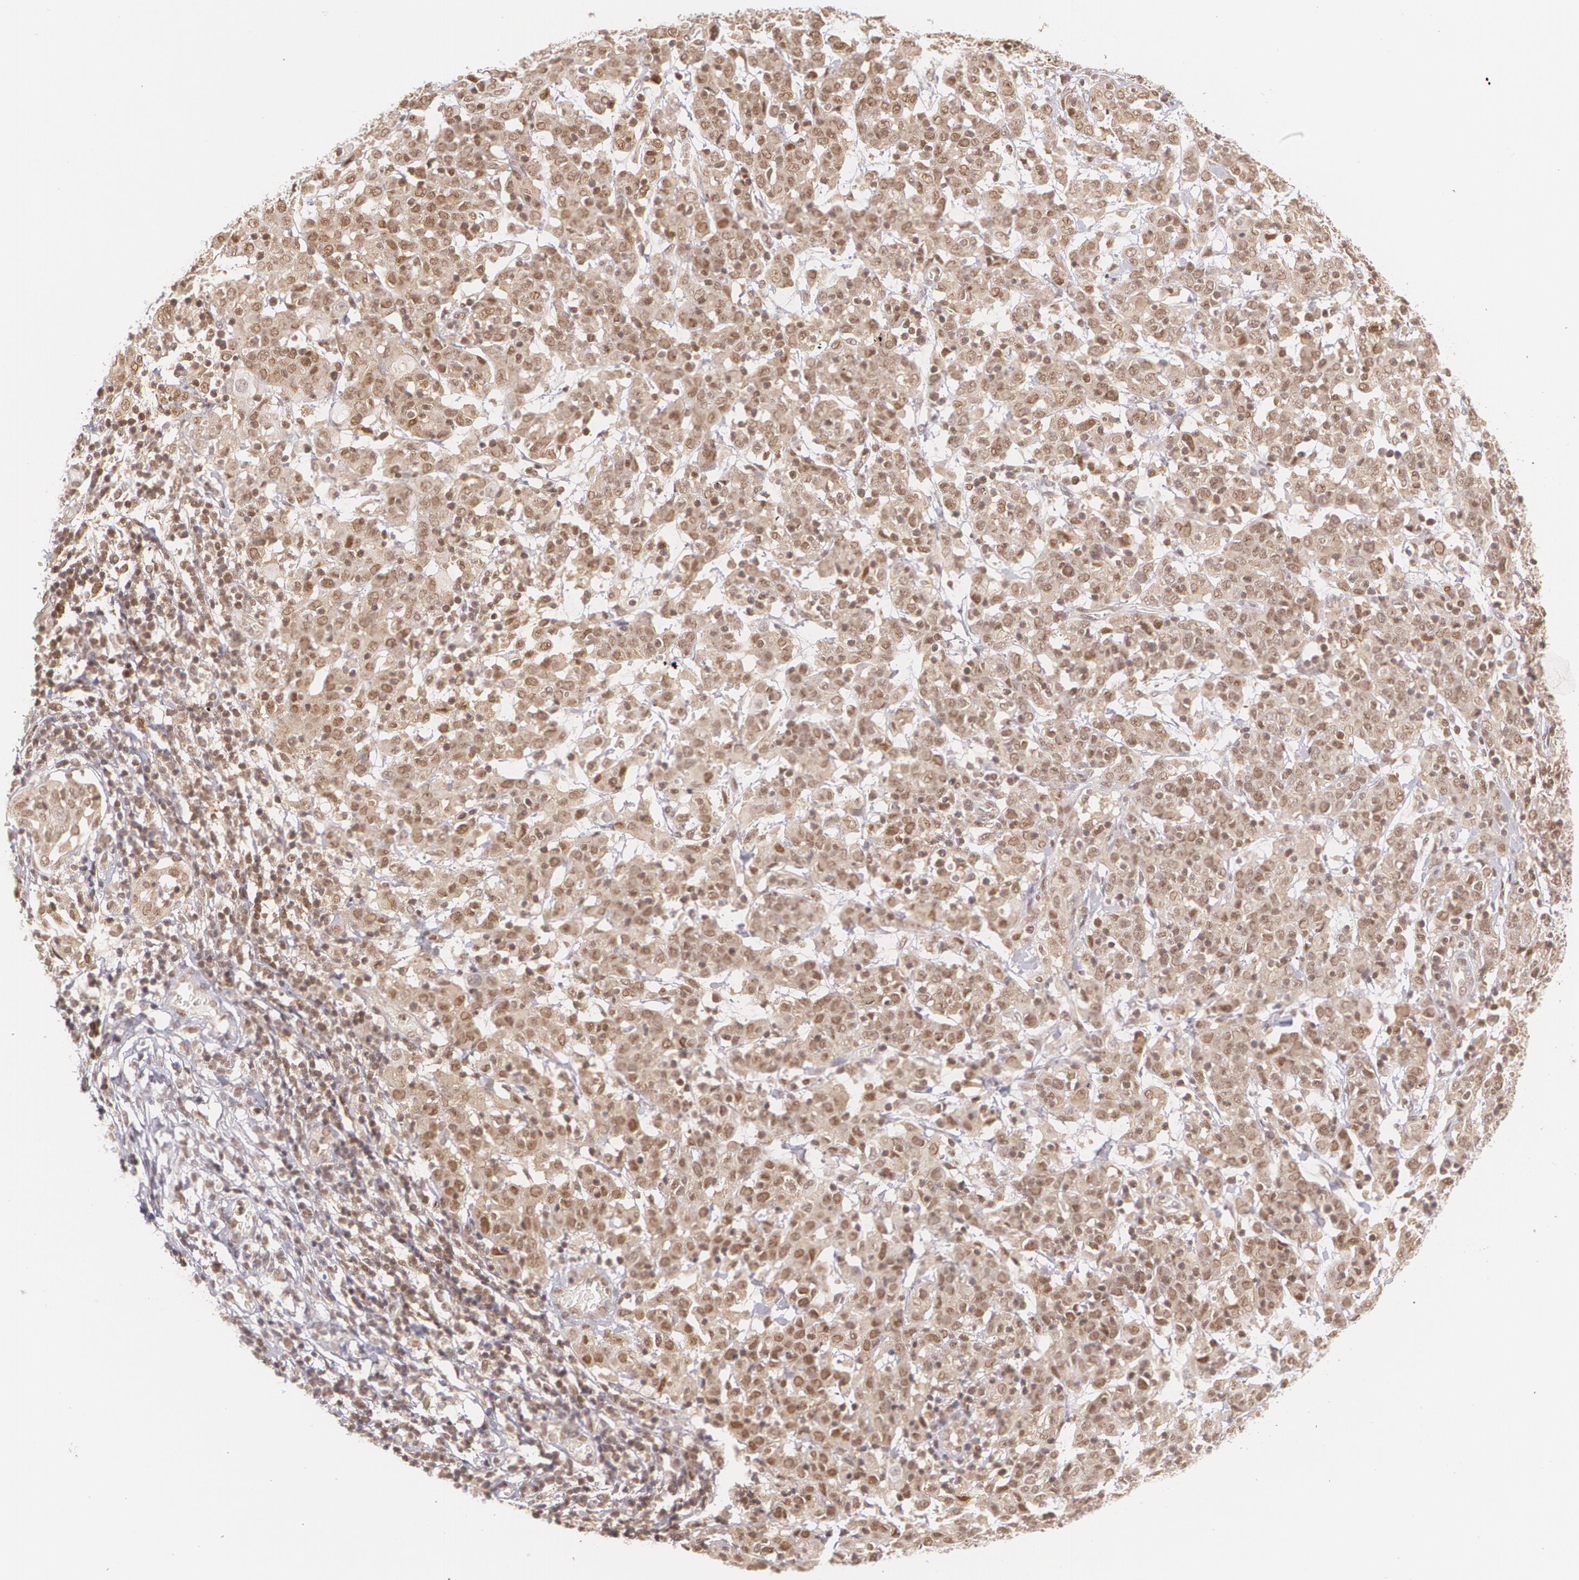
{"staining": {"intensity": "moderate", "quantity": ">75%", "location": "cytoplasmic/membranous,nuclear"}, "tissue": "cervical cancer", "cell_type": "Tumor cells", "image_type": "cancer", "snomed": [{"axis": "morphology", "description": "Normal tissue, NOS"}, {"axis": "morphology", "description": "Squamous cell carcinoma, NOS"}, {"axis": "topography", "description": "Cervix"}], "caption": "Cervical cancer (squamous cell carcinoma) stained with a protein marker demonstrates moderate staining in tumor cells.", "gene": "CUL2", "patient": {"sex": "female", "age": 67}}